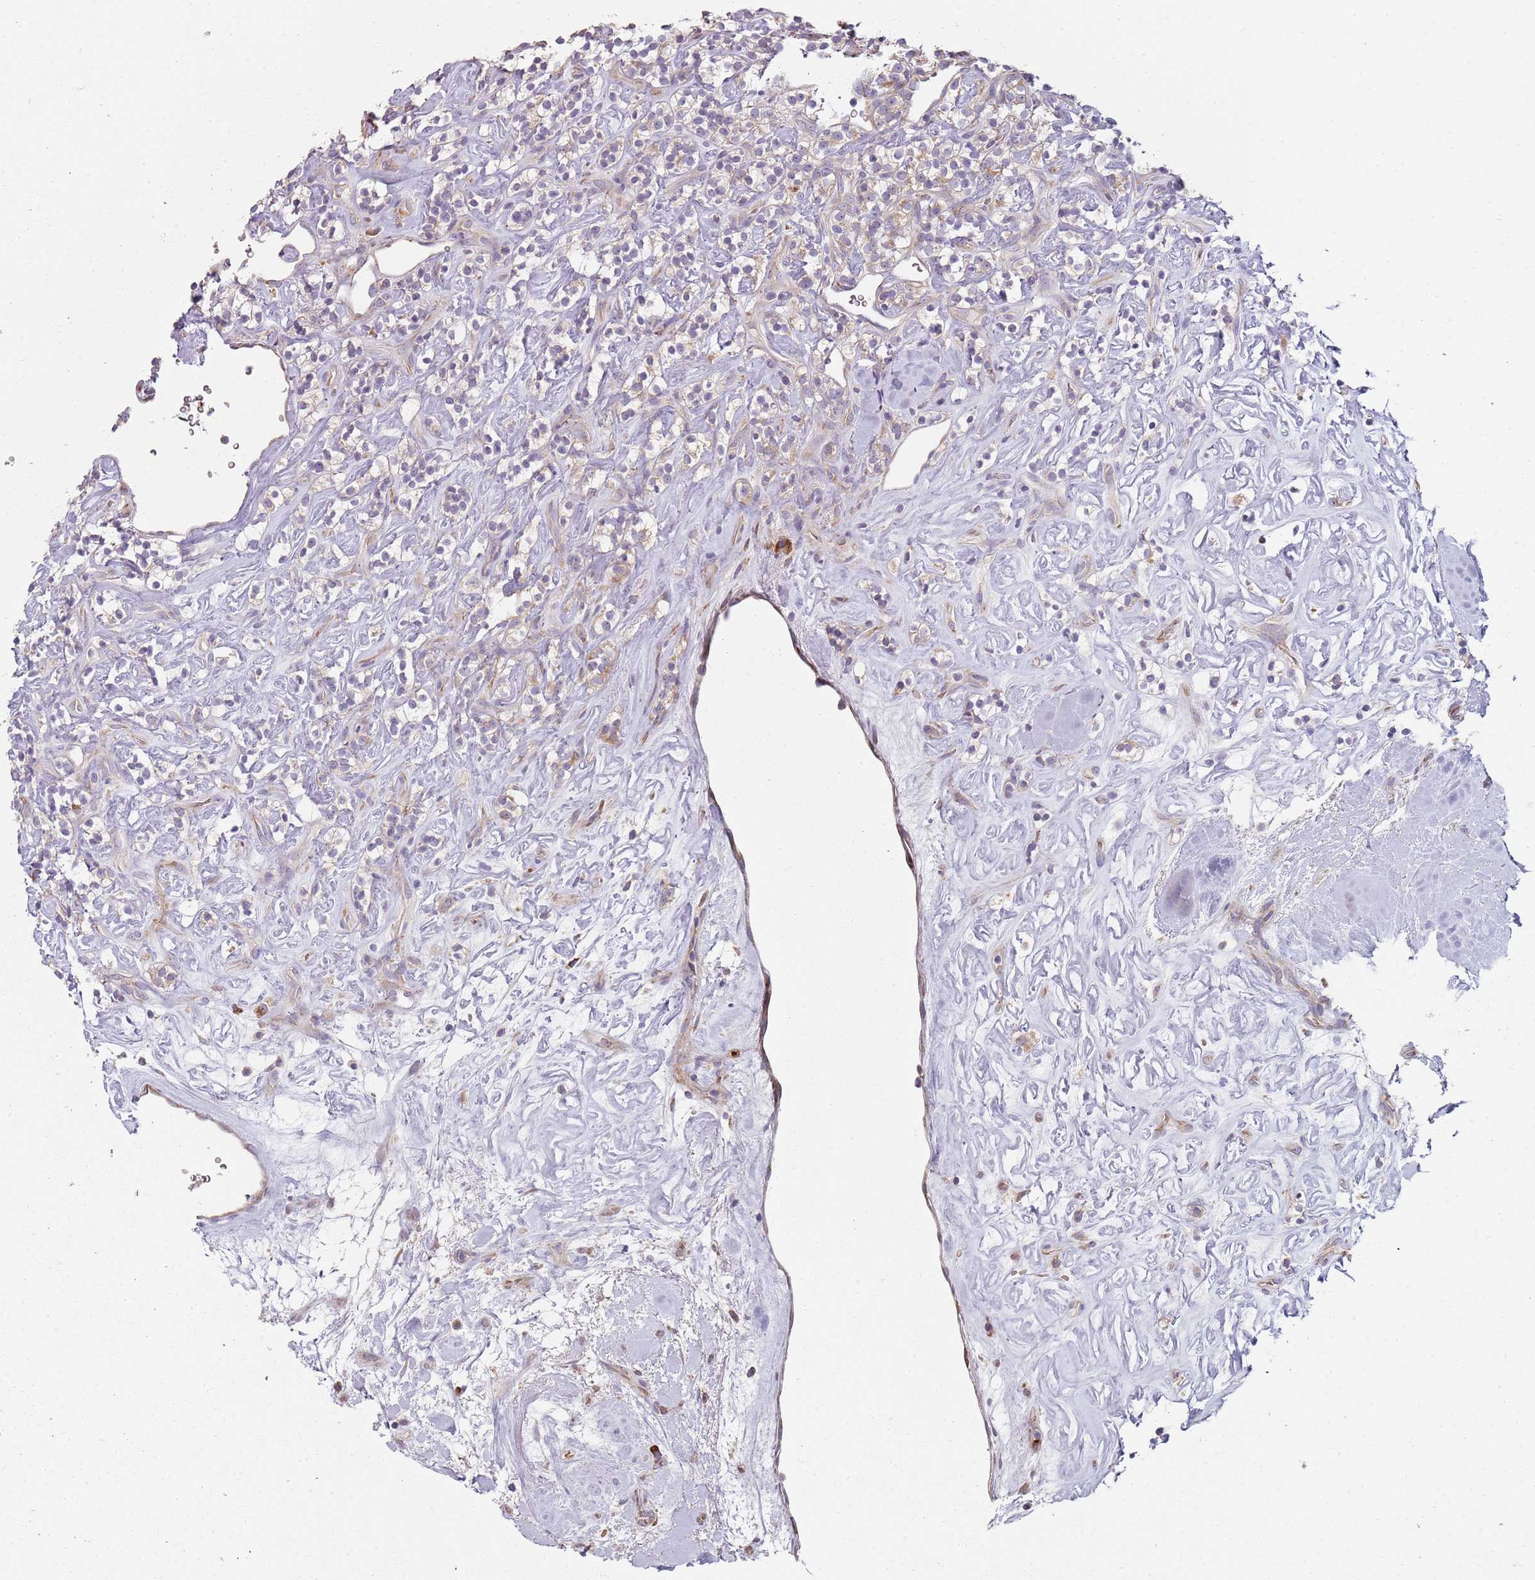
{"staining": {"intensity": "negative", "quantity": "none", "location": "none"}, "tissue": "renal cancer", "cell_type": "Tumor cells", "image_type": "cancer", "snomed": [{"axis": "morphology", "description": "Adenocarcinoma, NOS"}, {"axis": "topography", "description": "Kidney"}], "caption": "The photomicrograph demonstrates no significant expression in tumor cells of renal cancer (adenocarcinoma). The staining was performed using DAB to visualize the protein expression in brown, while the nuclei were stained in blue with hematoxylin (Magnification: 20x).", "gene": "SPATA2", "patient": {"sex": "male", "age": 77}}